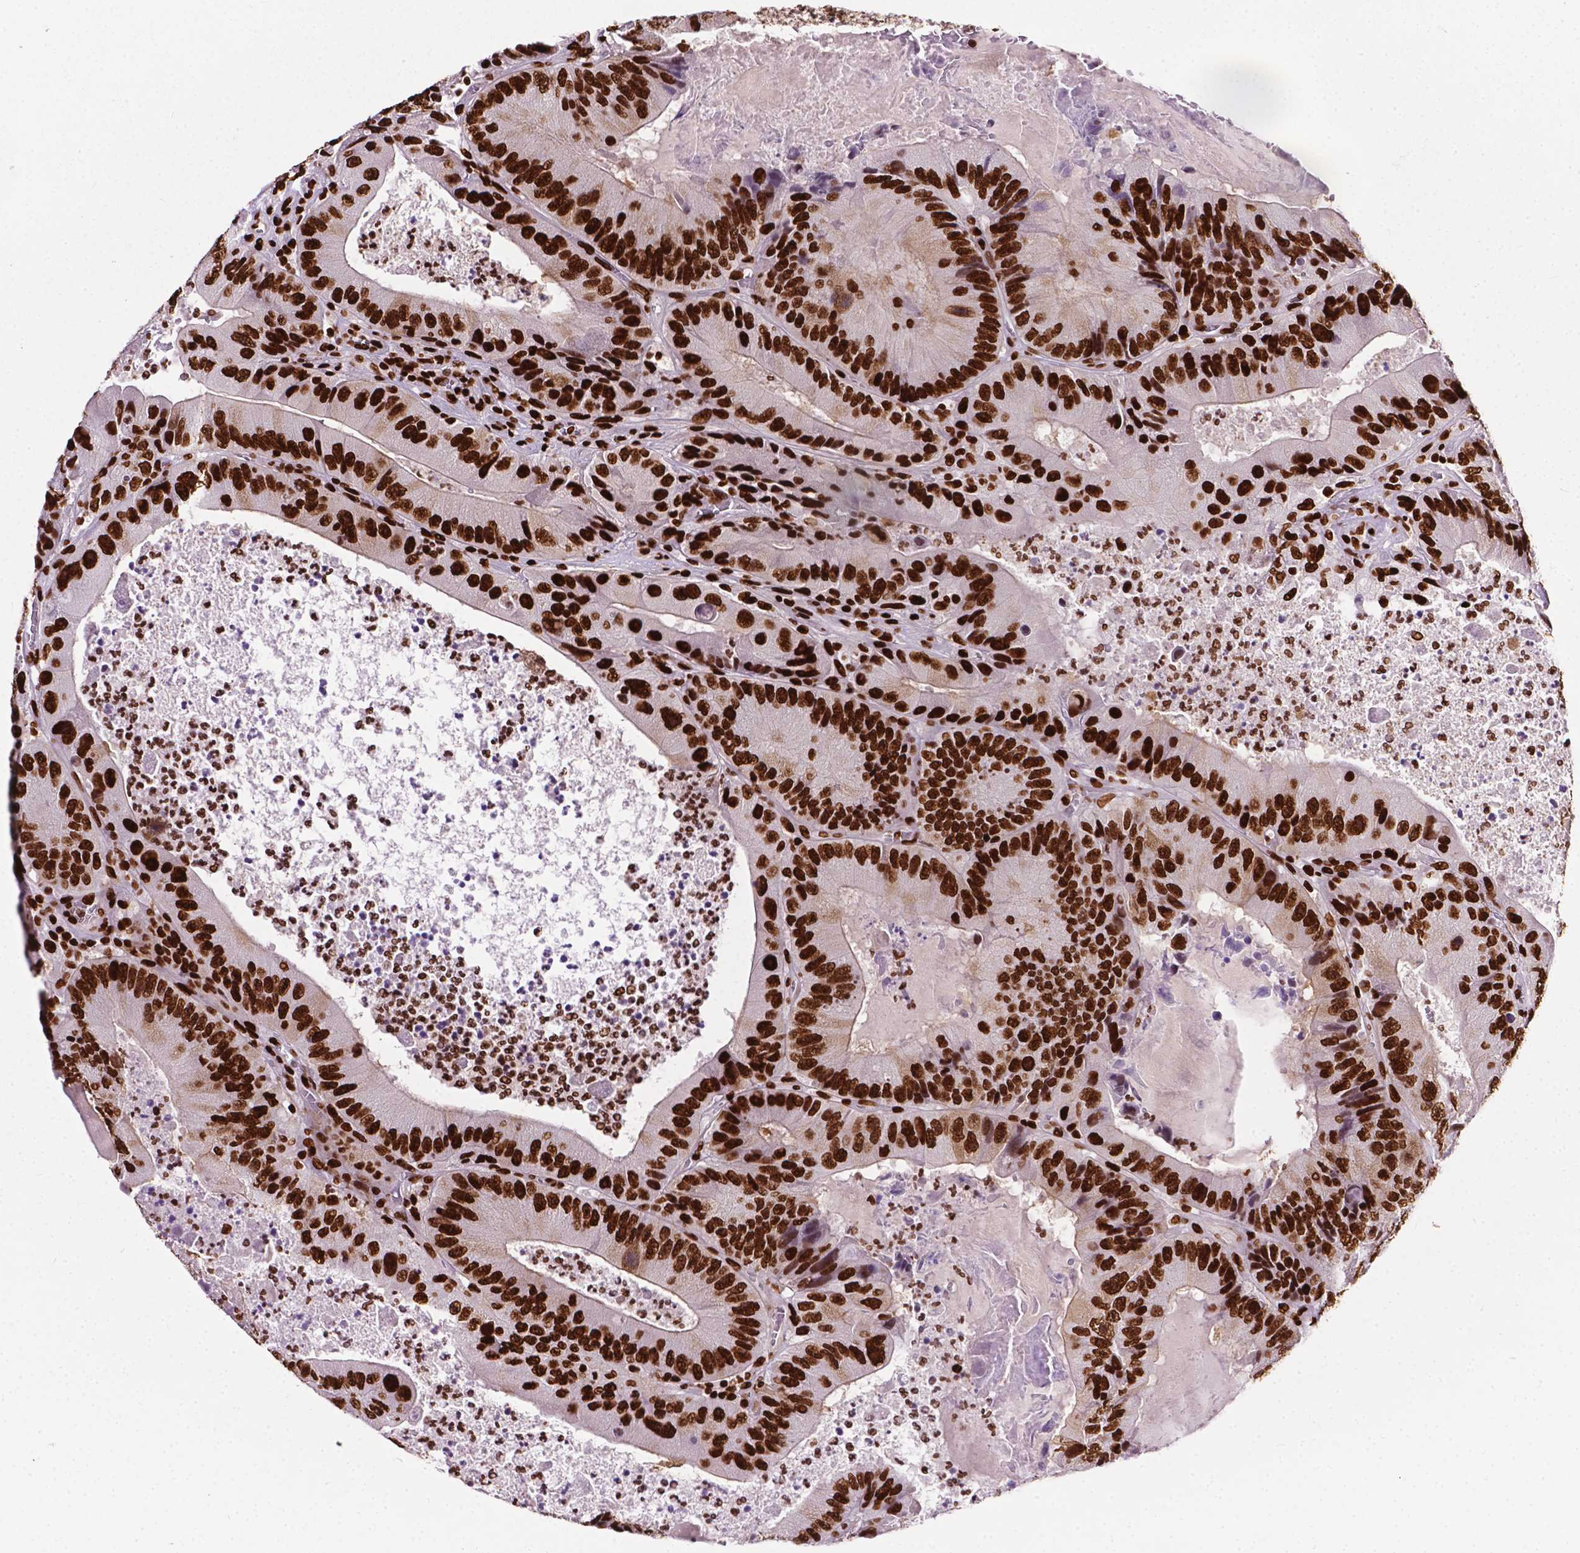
{"staining": {"intensity": "strong", "quantity": ">75%", "location": "nuclear"}, "tissue": "colorectal cancer", "cell_type": "Tumor cells", "image_type": "cancer", "snomed": [{"axis": "morphology", "description": "Adenocarcinoma, NOS"}, {"axis": "topography", "description": "Colon"}], "caption": "Immunohistochemical staining of human colorectal adenocarcinoma displays strong nuclear protein positivity in approximately >75% of tumor cells.", "gene": "SMIM5", "patient": {"sex": "female", "age": 86}}